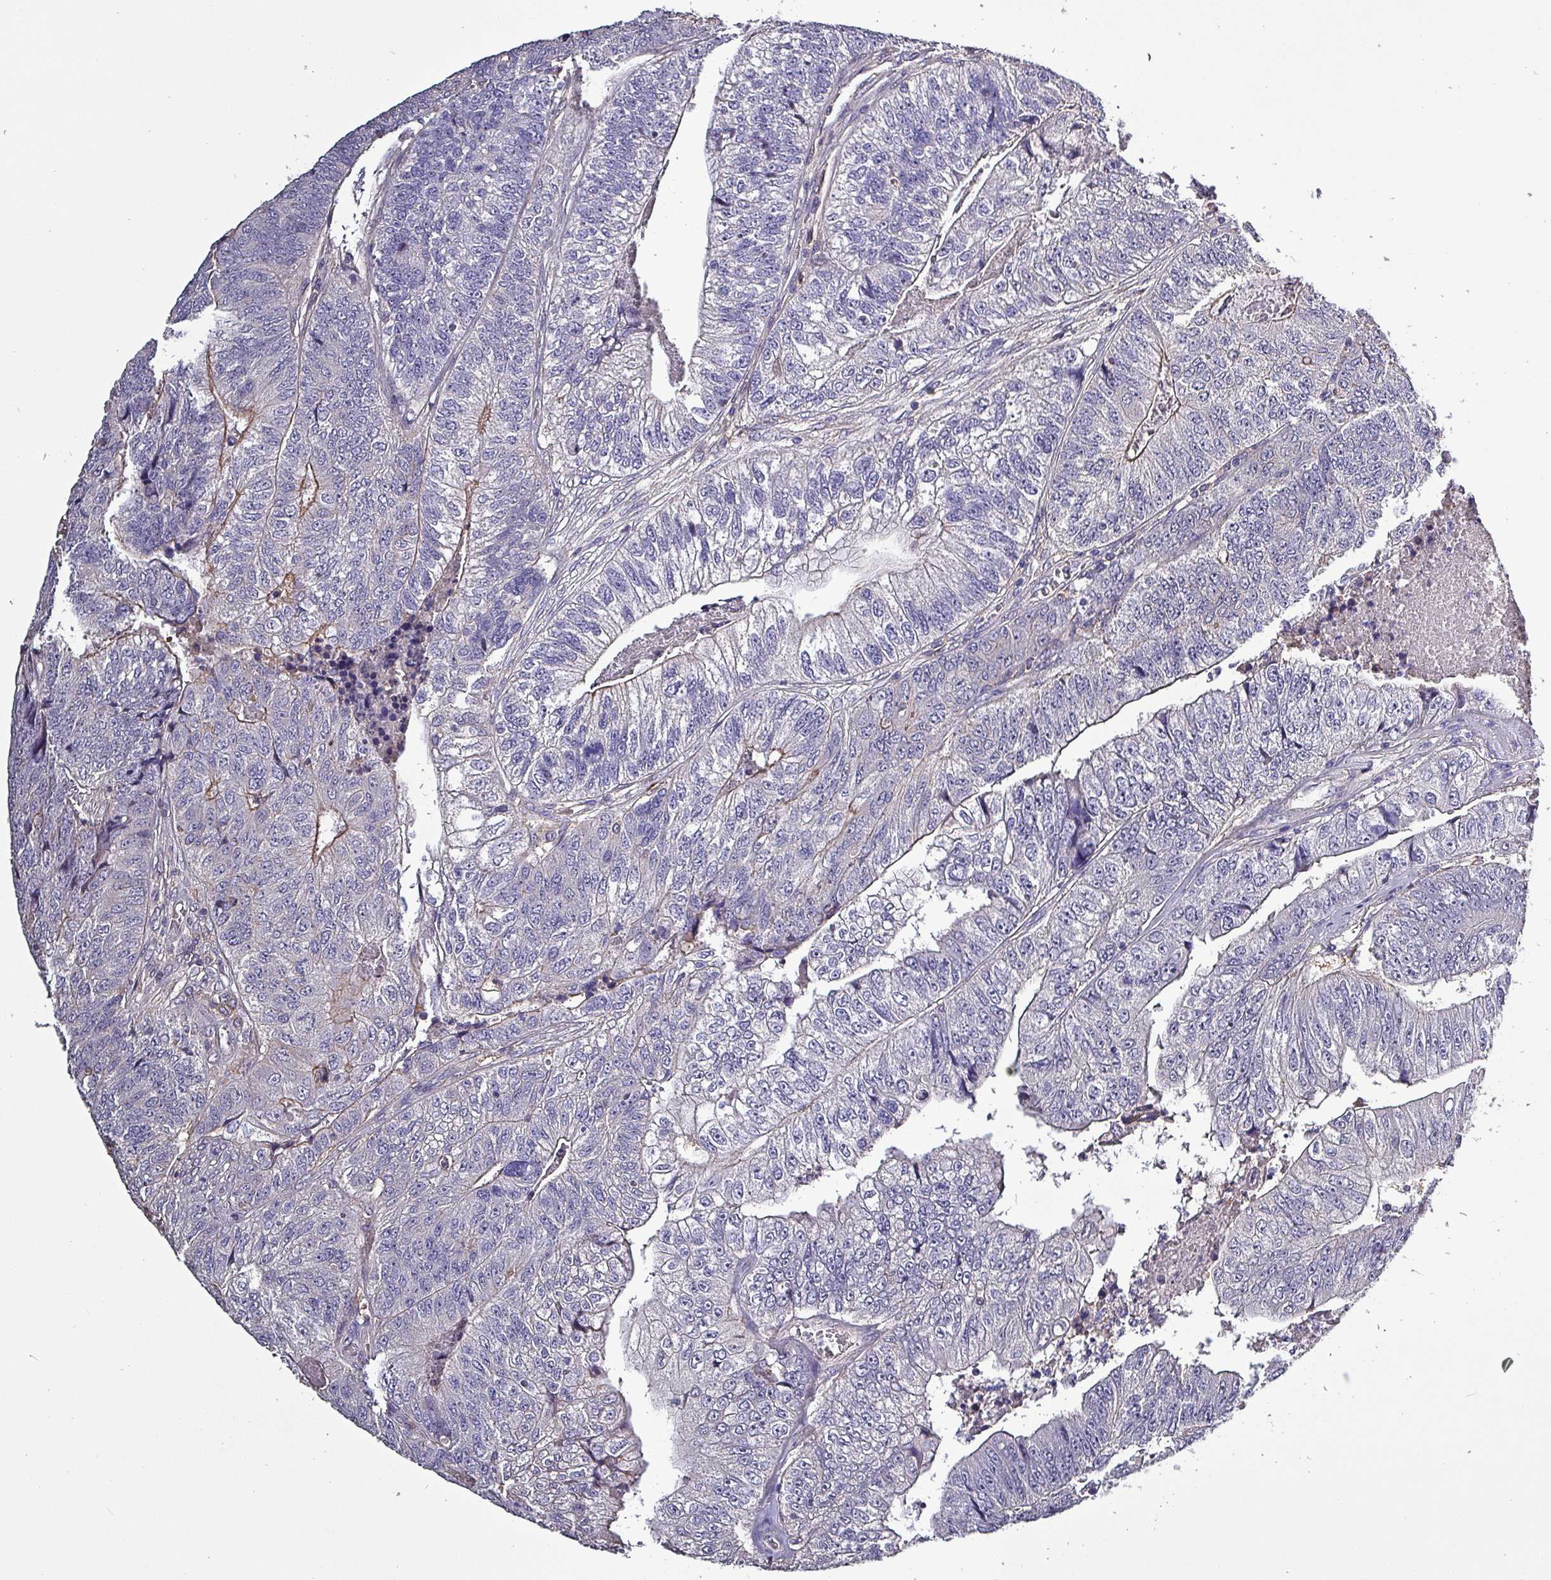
{"staining": {"intensity": "negative", "quantity": "none", "location": "none"}, "tissue": "colorectal cancer", "cell_type": "Tumor cells", "image_type": "cancer", "snomed": [{"axis": "morphology", "description": "Adenocarcinoma, NOS"}, {"axis": "topography", "description": "Colon"}], "caption": "DAB (3,3'-diaminobenzidine) immunohistochemical staining of human colorectal cancer (adenocarcinoma) shows no significant positivity in tumor cells. (Brightfield microscopy of DAB IHC at high magnification).", "gene": "HTRA4", "patient": {"sex": "female", "age": 67}}